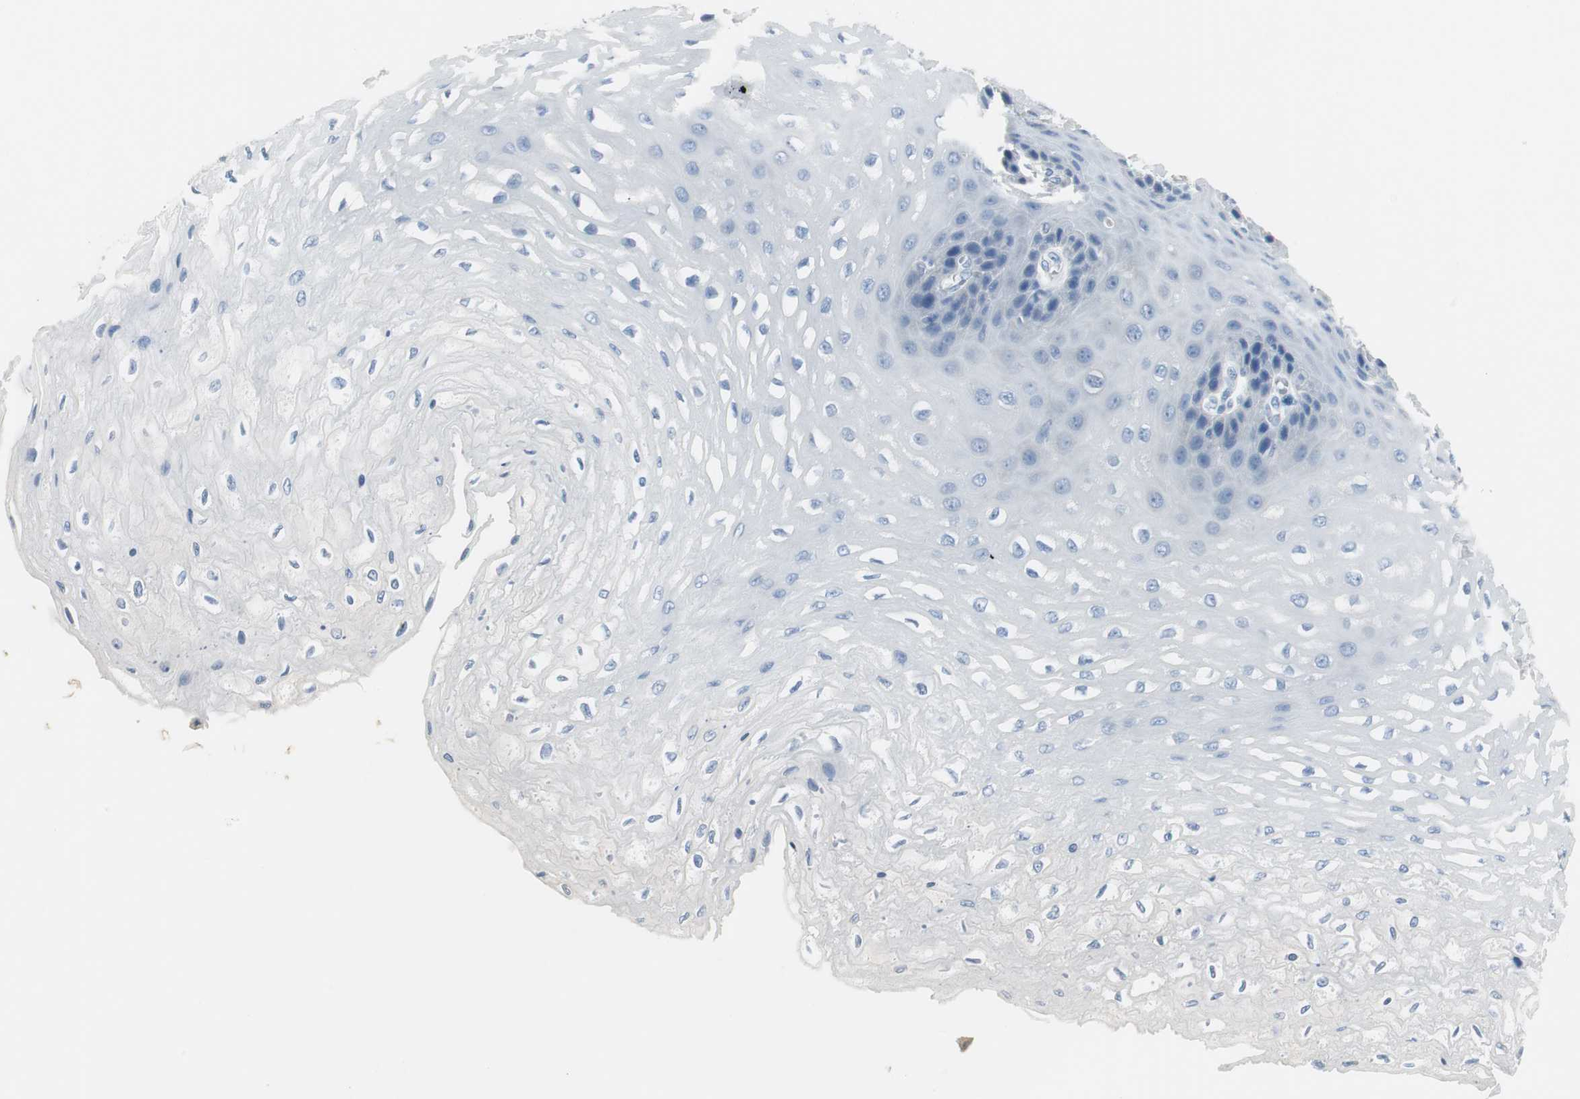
{"staining": {"intensity": "negative", "quantity": "none", "location": "none"}, "tissue": "esophagus", "cell_type": "Squamous epithelial cells", "image_type": "normal", "snomed": [{"axis": "morphology", "description": "Normal tissue, NOS"}, {"axis": "topography", "description": "Esophagus"}], "caption": "Human esophagus stained for a protein using IHC shows no staining in squamous epithelial cells.", "gene": "FBP1", "patient": {"sex": "female", "age": 72}}